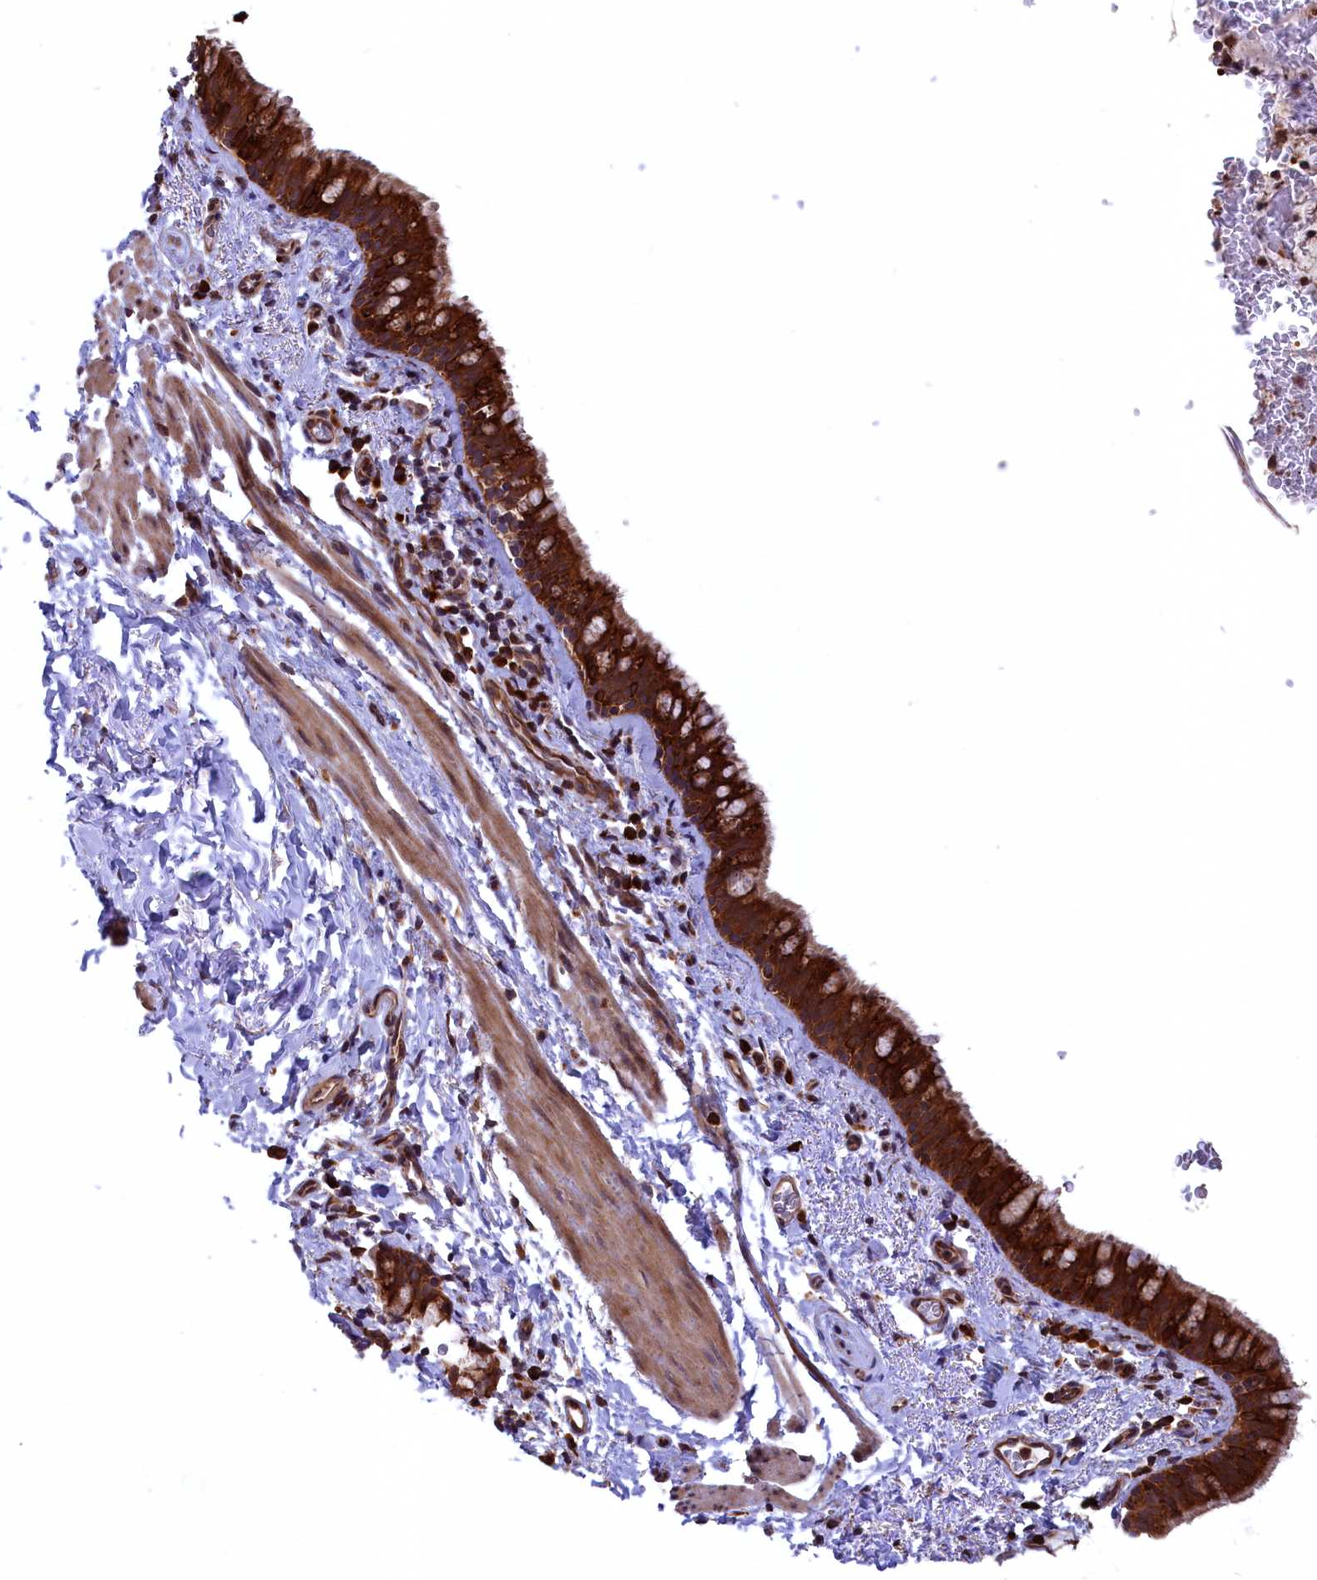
{"staining": {"intensity": "strong", "quantity": ">75%", "location": "cytoplasmic/membranous"}, "tissue": "bronchus", "cell_type": "Respiratory epithelial cells", "image_type": "normal", "snomed": [{"axis": "morphology", "description": "Normal tissue, NOS"}, {"axis": "topography", "description": "Cartilage tissue"}, {"axis": "topography", "description": "Bronchus"}], "caption": "Immunohistochemical staining of benign bronchus displays >75% levels of strong cytoplasmic/membranous protein positivity in approximately >75% of respiratory epithelial cells.", "gene": "PLA2G4C", "patient": {"sex": "female", "age": 36}}